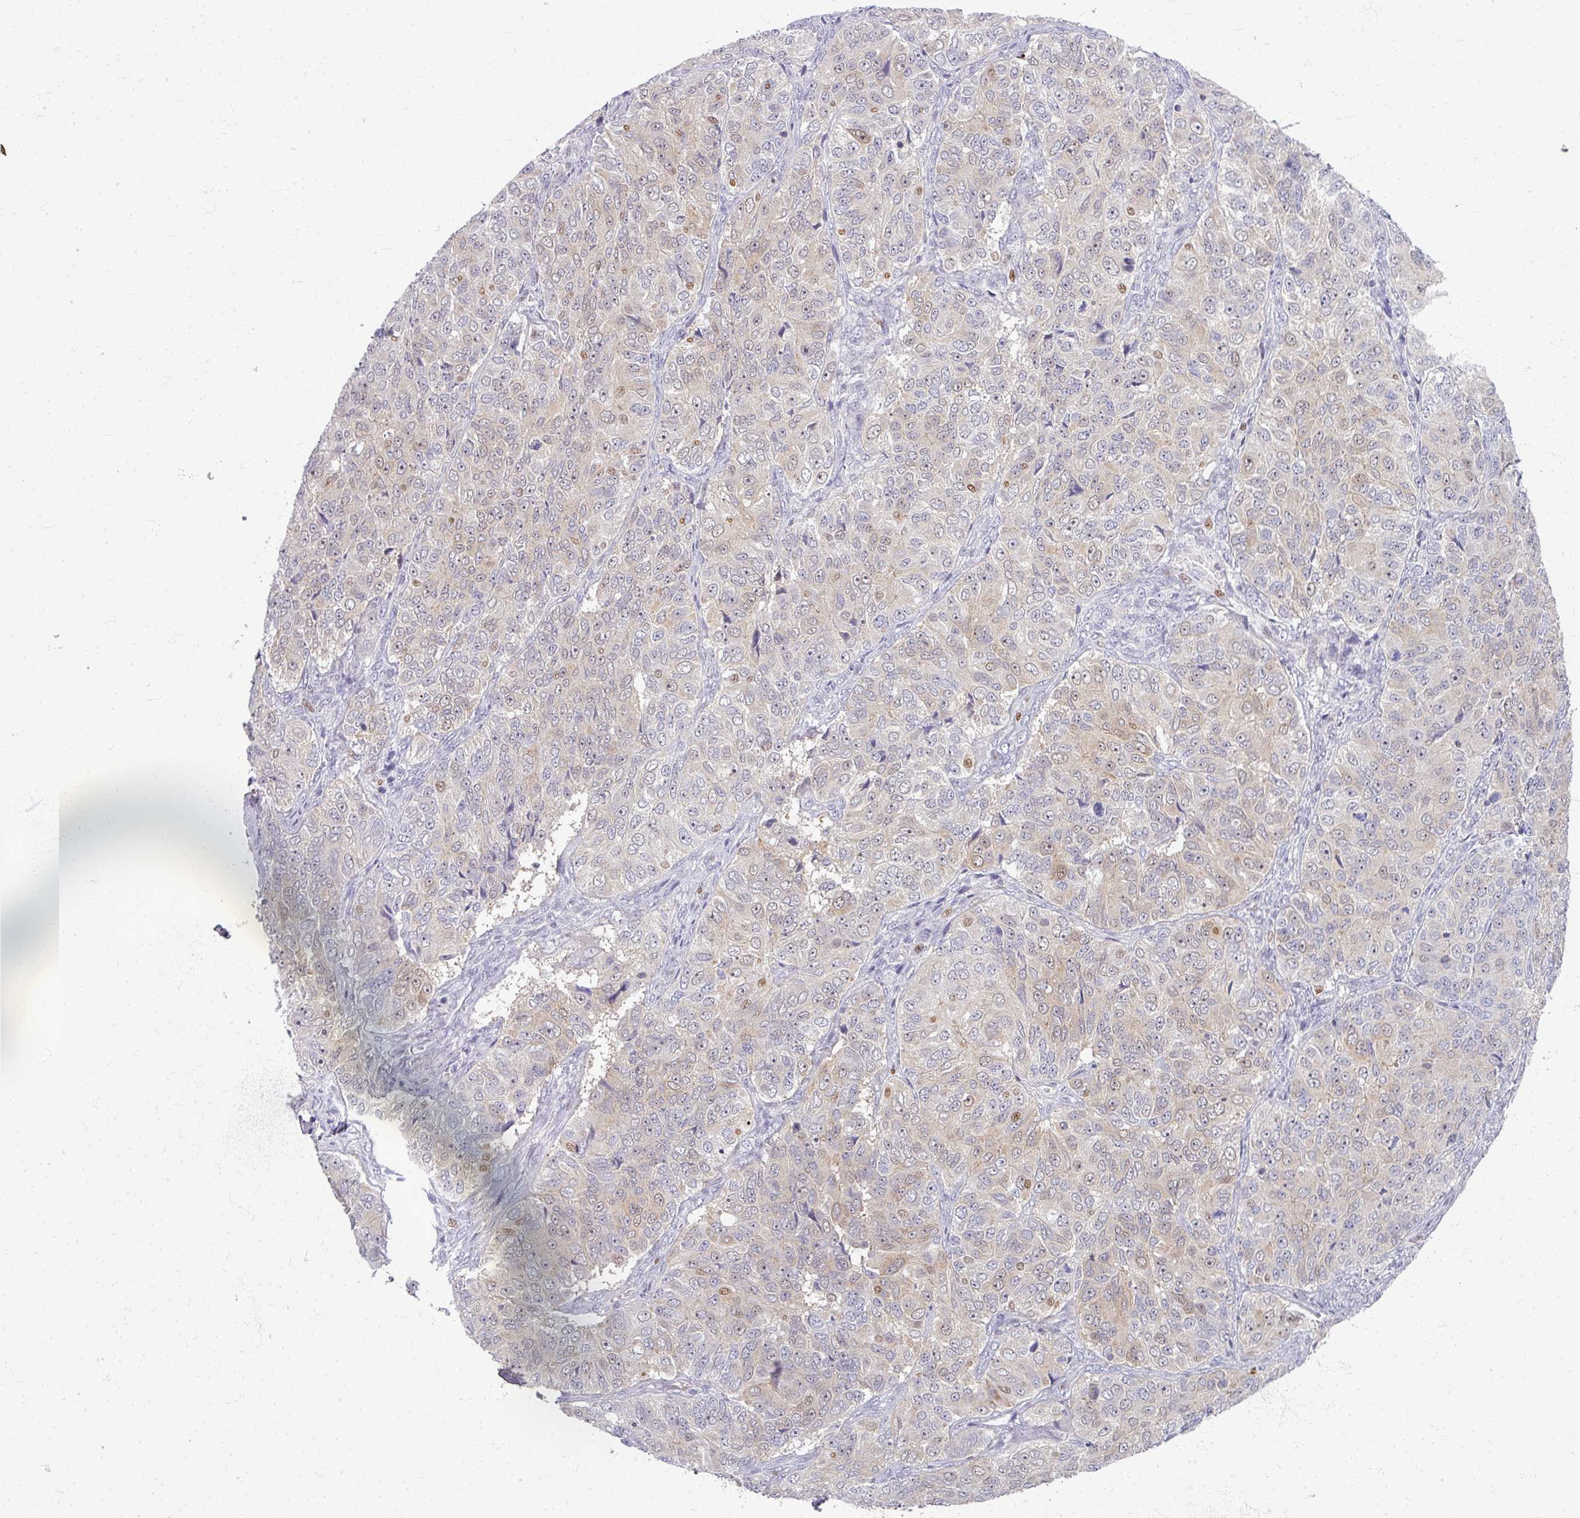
{"staining": {"intensity": "negative", "quantity": "none", "location": "none"}, "tissue": "ovarian cancer", "cell_type": "Tumor cells", "image_type": "cancer", "snomed": [{"axis": "morphology", "description": "Carcinoma, endometroid"}, {"axis": "topography", "description": "Ovary"}], "caption": "DAB (3,3'-diaminobenzidine) immunohistochemical staining of ovarian cancer (endometroid carcinoma) exhibits no significant expression in tumor cells.", "gene": "TTLL7", "patient": {"sex": "female", "age": 51}}